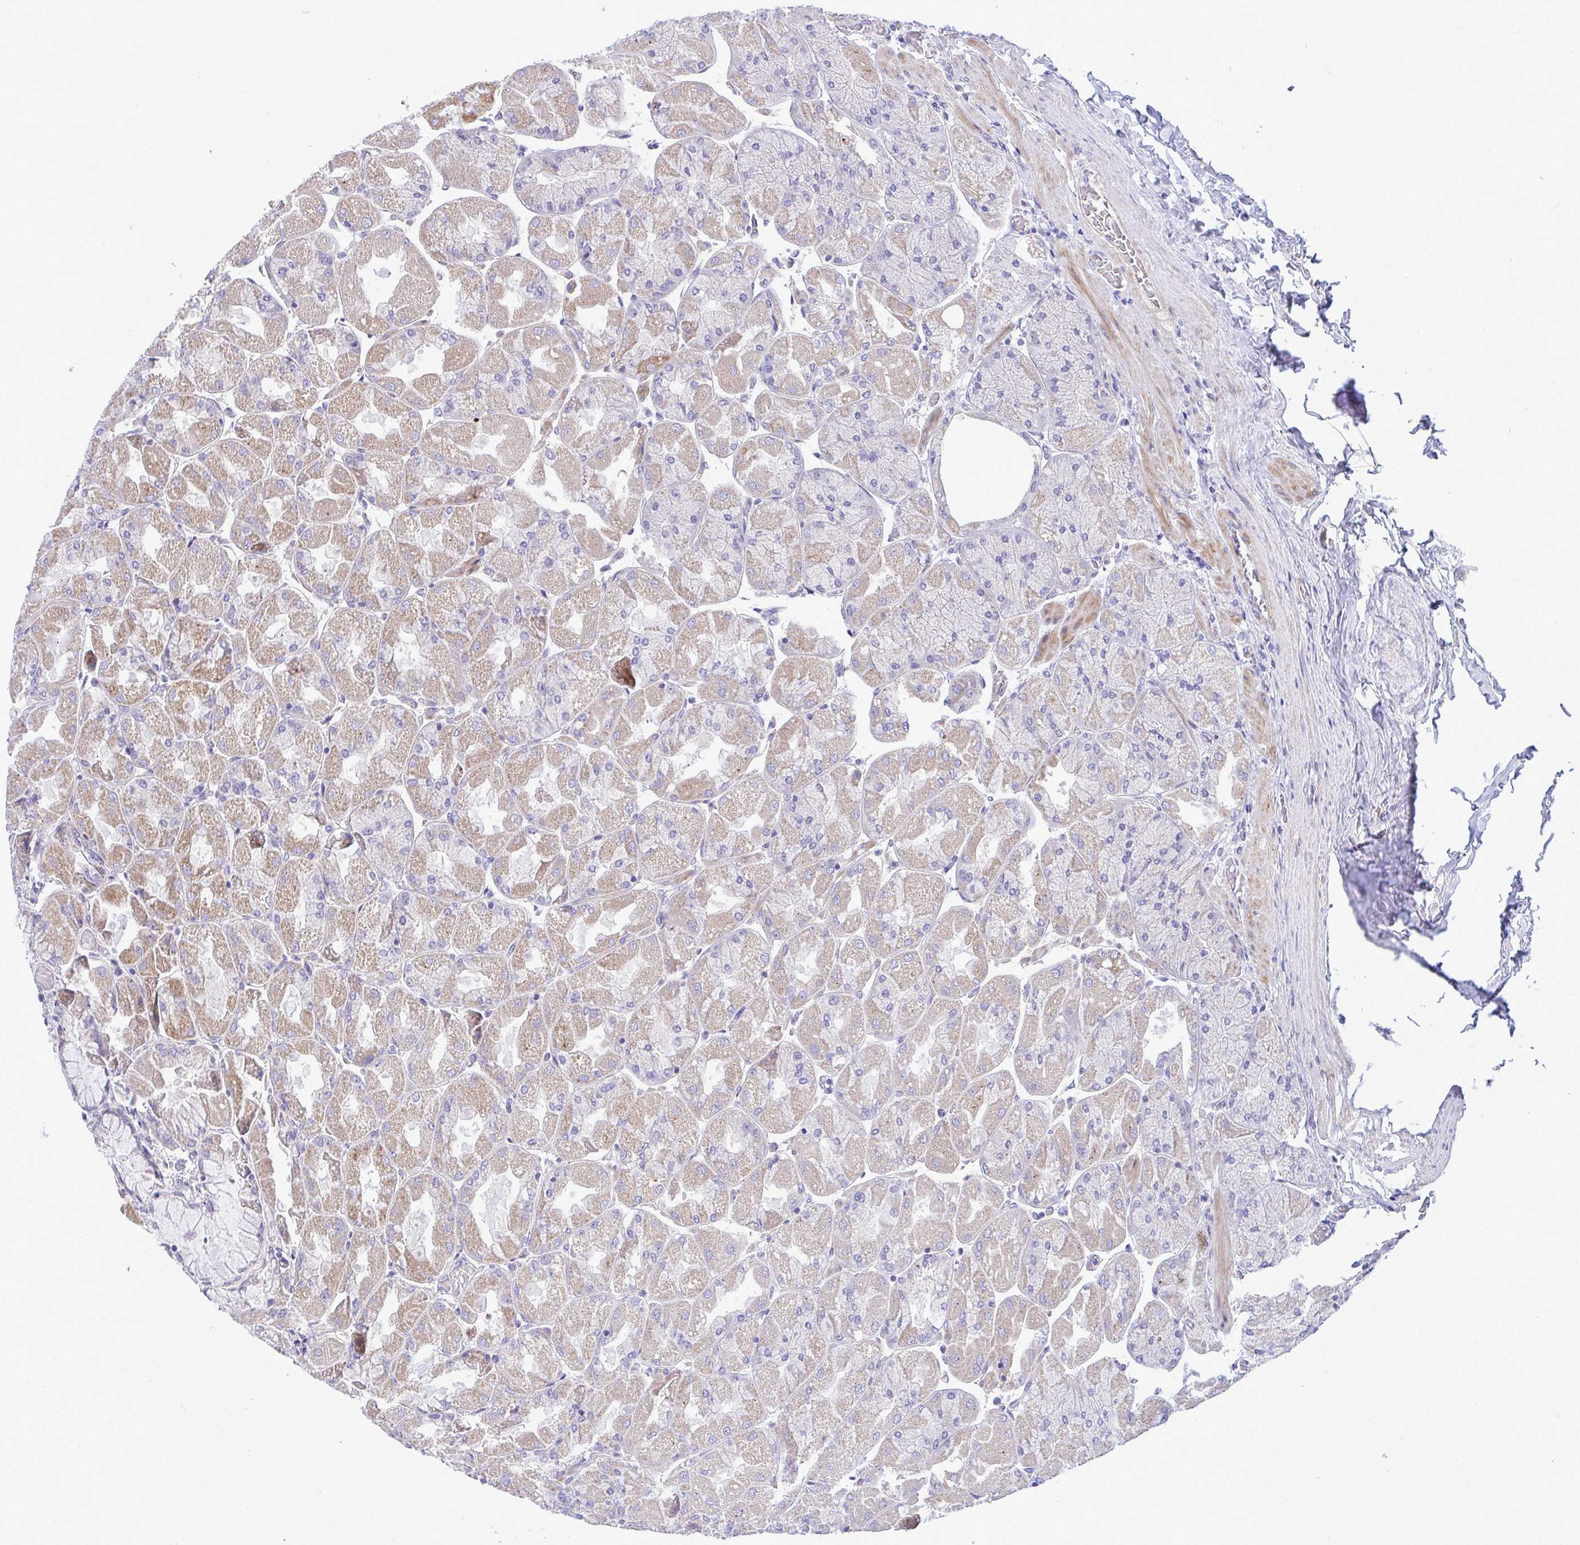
{"staining": {"intensity": "moderate", "quantity": "25%-75%", "location": "cytoplasmic/membranous"}, "tissue": "stomach", "cell_type": "Glandular cells", "image_type": "normal", "snomed": [{"axis": "morphology", "description": "Normal tissue, NOS"}, {"axis": "topography", "description": "Stomach"}], "caption": "A micrograph showing moderate cytoplasmic/membranous expression in about 25%-75% of glandular cells in normal stomach, as visualized by brown immunohistochemical staining.", "gene": "MRPS16", "patient": {"sex": "female", "age": 61}}